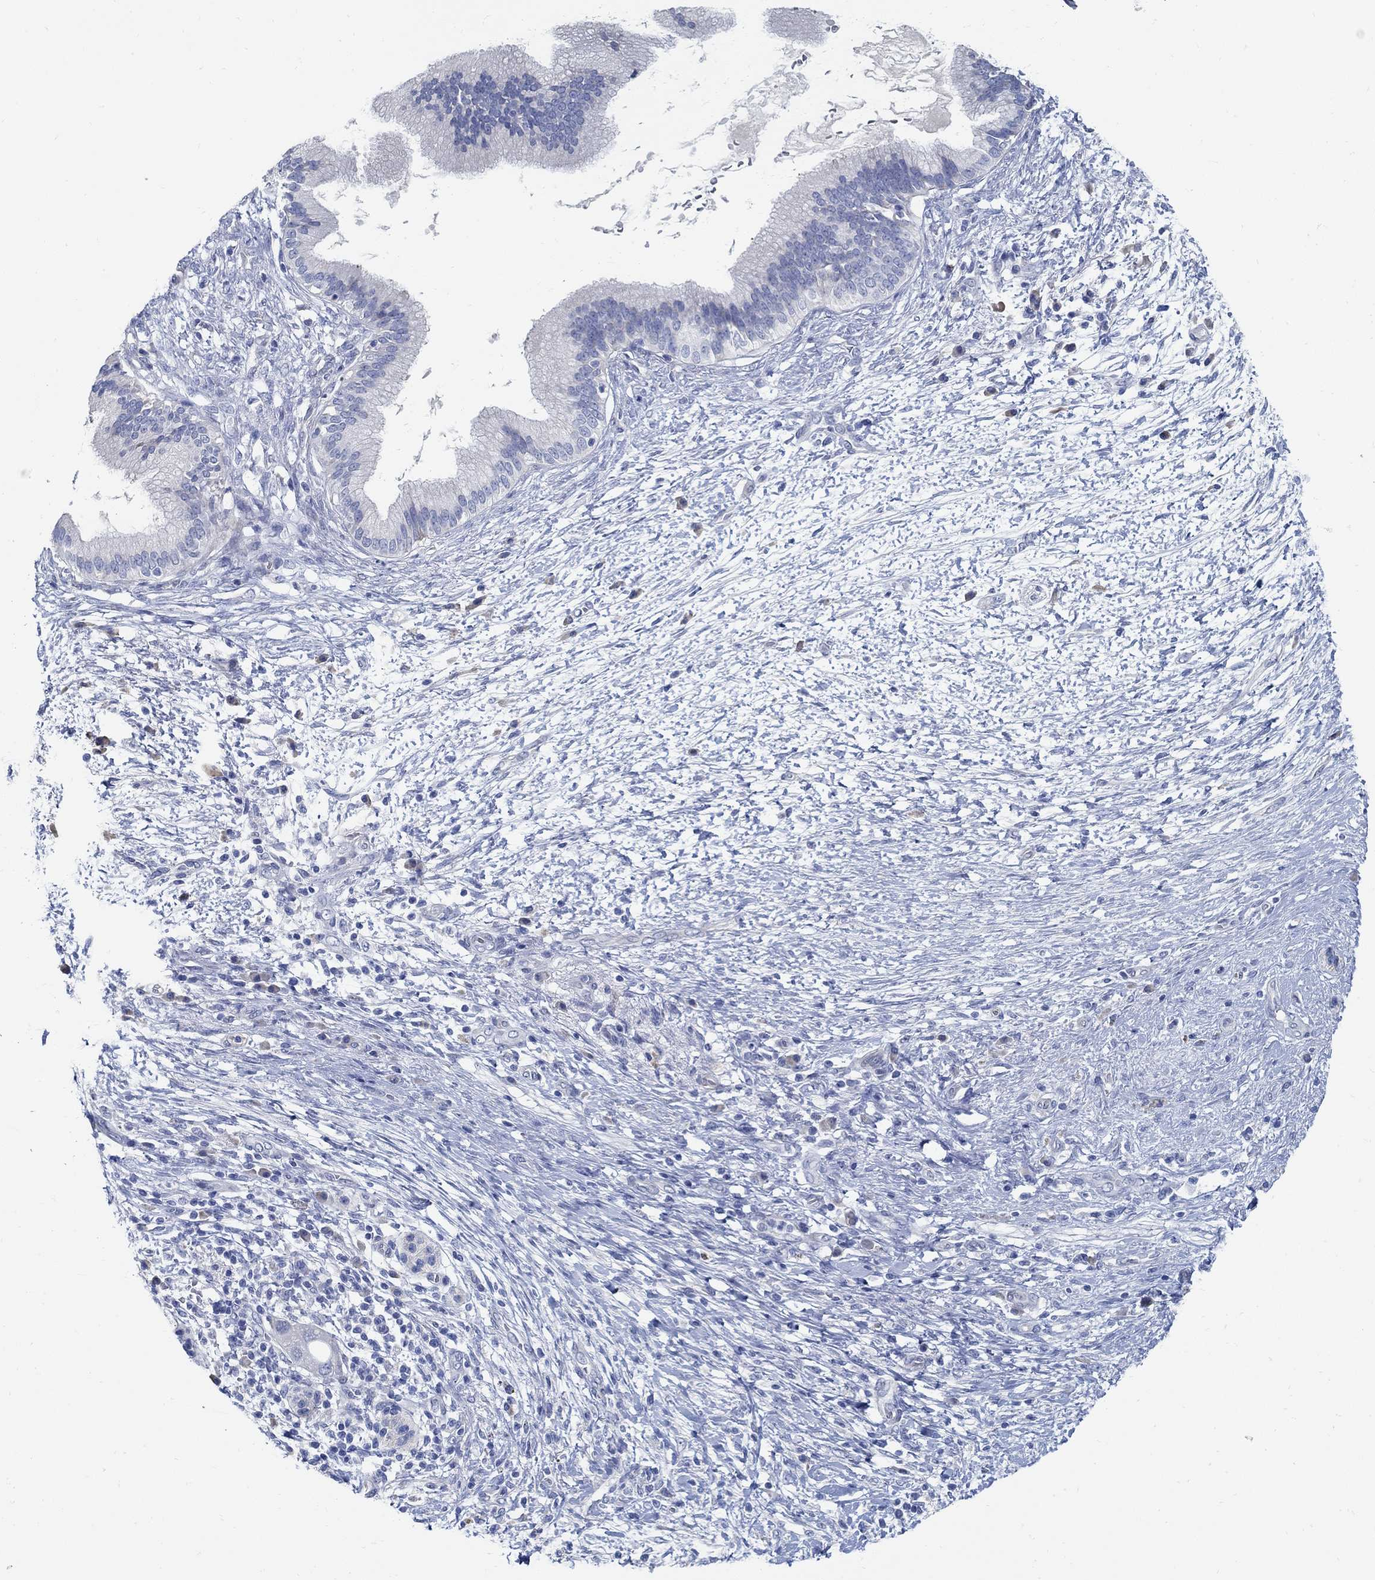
{"staining": {"intensity": "negative", "quantity": "none", "location": "none"}, "tissue": "pancreatic cancer", "cell_type": "Tumor cells", "image_type": "cancer", "snomed": [{"axis": "morphology", "description": "Adenocarcinoma, NOS"}, {"axis": "topography", "description": "Pancreas"}], "caption": "The immunohistochemistry (IHC) micrograph has no significant expression in tumor cells of pancreatic cancer (adenocarcinoma) tissue.", "gene": "C15orf39", "patient": {"sex": "female", "age": 72}}